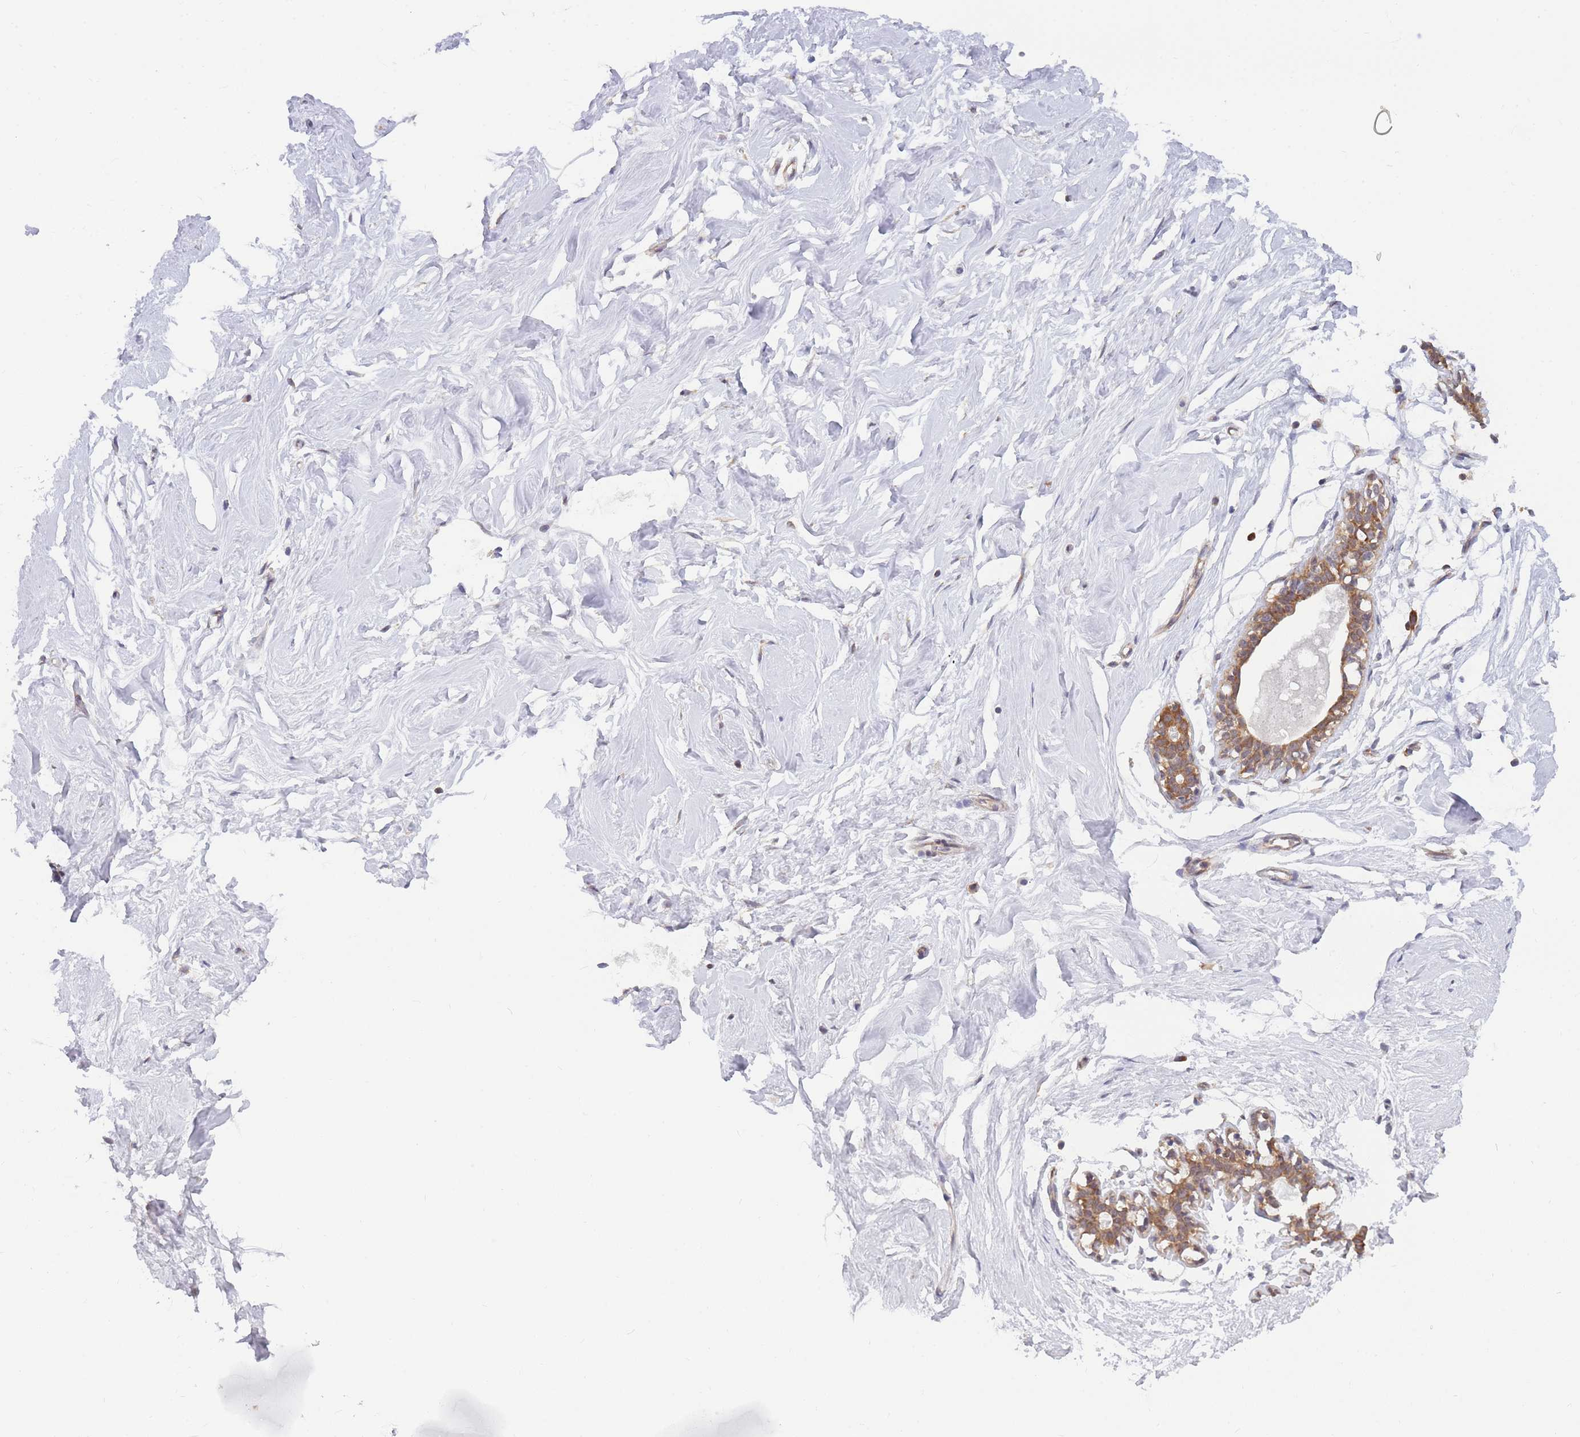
{"staining": {"intensity": "negative", "quantity": "none", "location": "none"}, "tissue": "breast", "cell_type": "Adipocytes", "image_type": "normal", "snomed": [{"axis": "morphology", "description": "Normal tissue, NOS"}, {"axis": "morphology", "description": "Adenoma, NOS"}, {"axis": "topography", "description": "Breast"}], "caption": "Immunohistochemical staining of unremarkable breast exhibits no significant positivity in adipocytes.", "gene": "ENSG00000276345", "patient": {"sex": "female", "age": 23}}